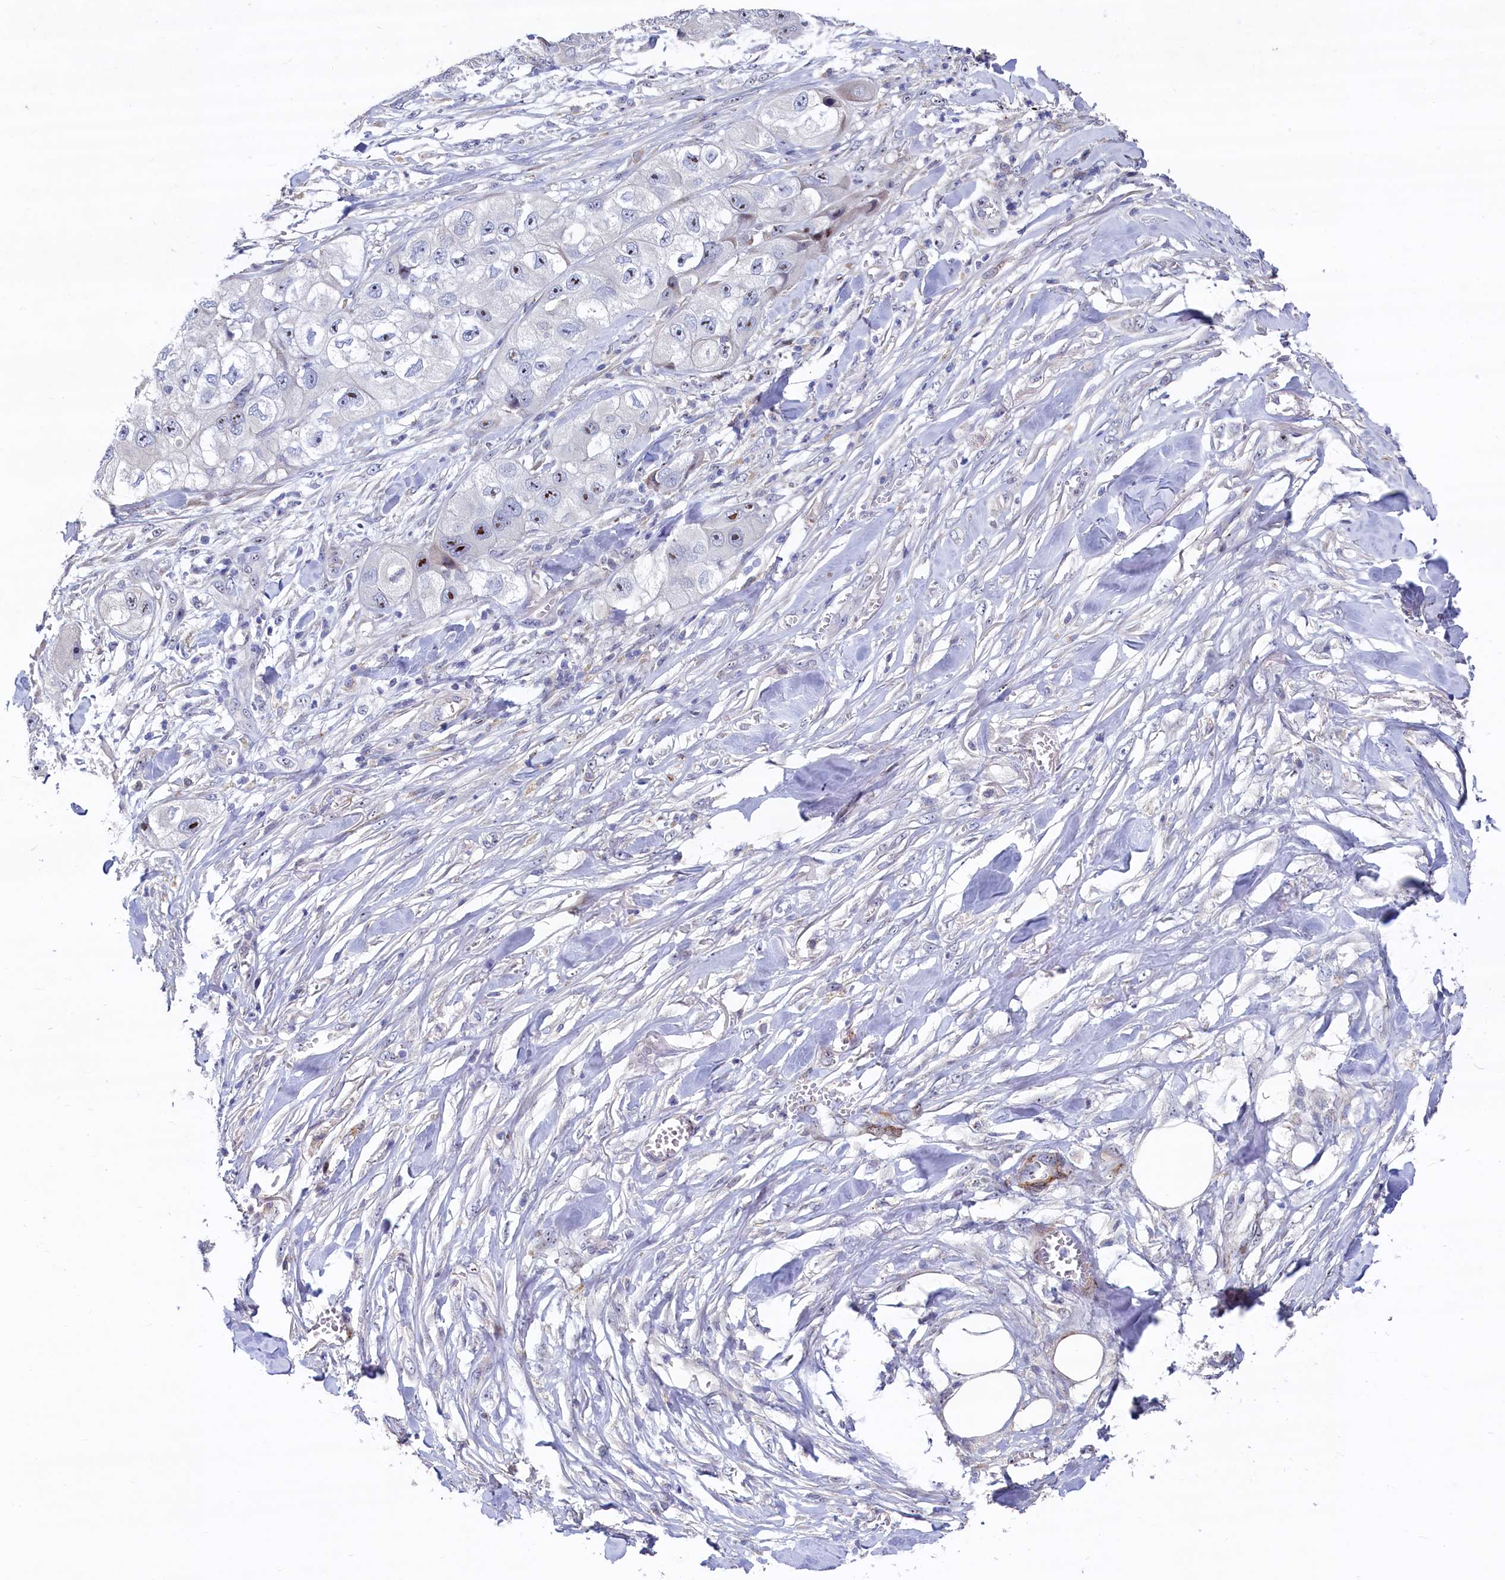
{"staining": {"intensity": "moderate", "quantity": "25%-75%", "location": "nuclear"}, "tissue": "skin cancer", "cell_type": "Tumor cells", "image_type": "cancer", "snomed": [{"axis": "morphology", "description": "Squamous cell carcinoma, NOS"}, {"axis": "topography", "description": "Skin"}, {"axis": "topography", "description": "Subcutis"}], "caption": "Skin cancer (squamous cell carcinoma) was stained to show a protein in brown. There is medium levels of moderate nuclear positivity in approximately 25%-75% of tumor cells.", "gene": "ASXL3", "patient": {"sex": "male", "age": 73}}